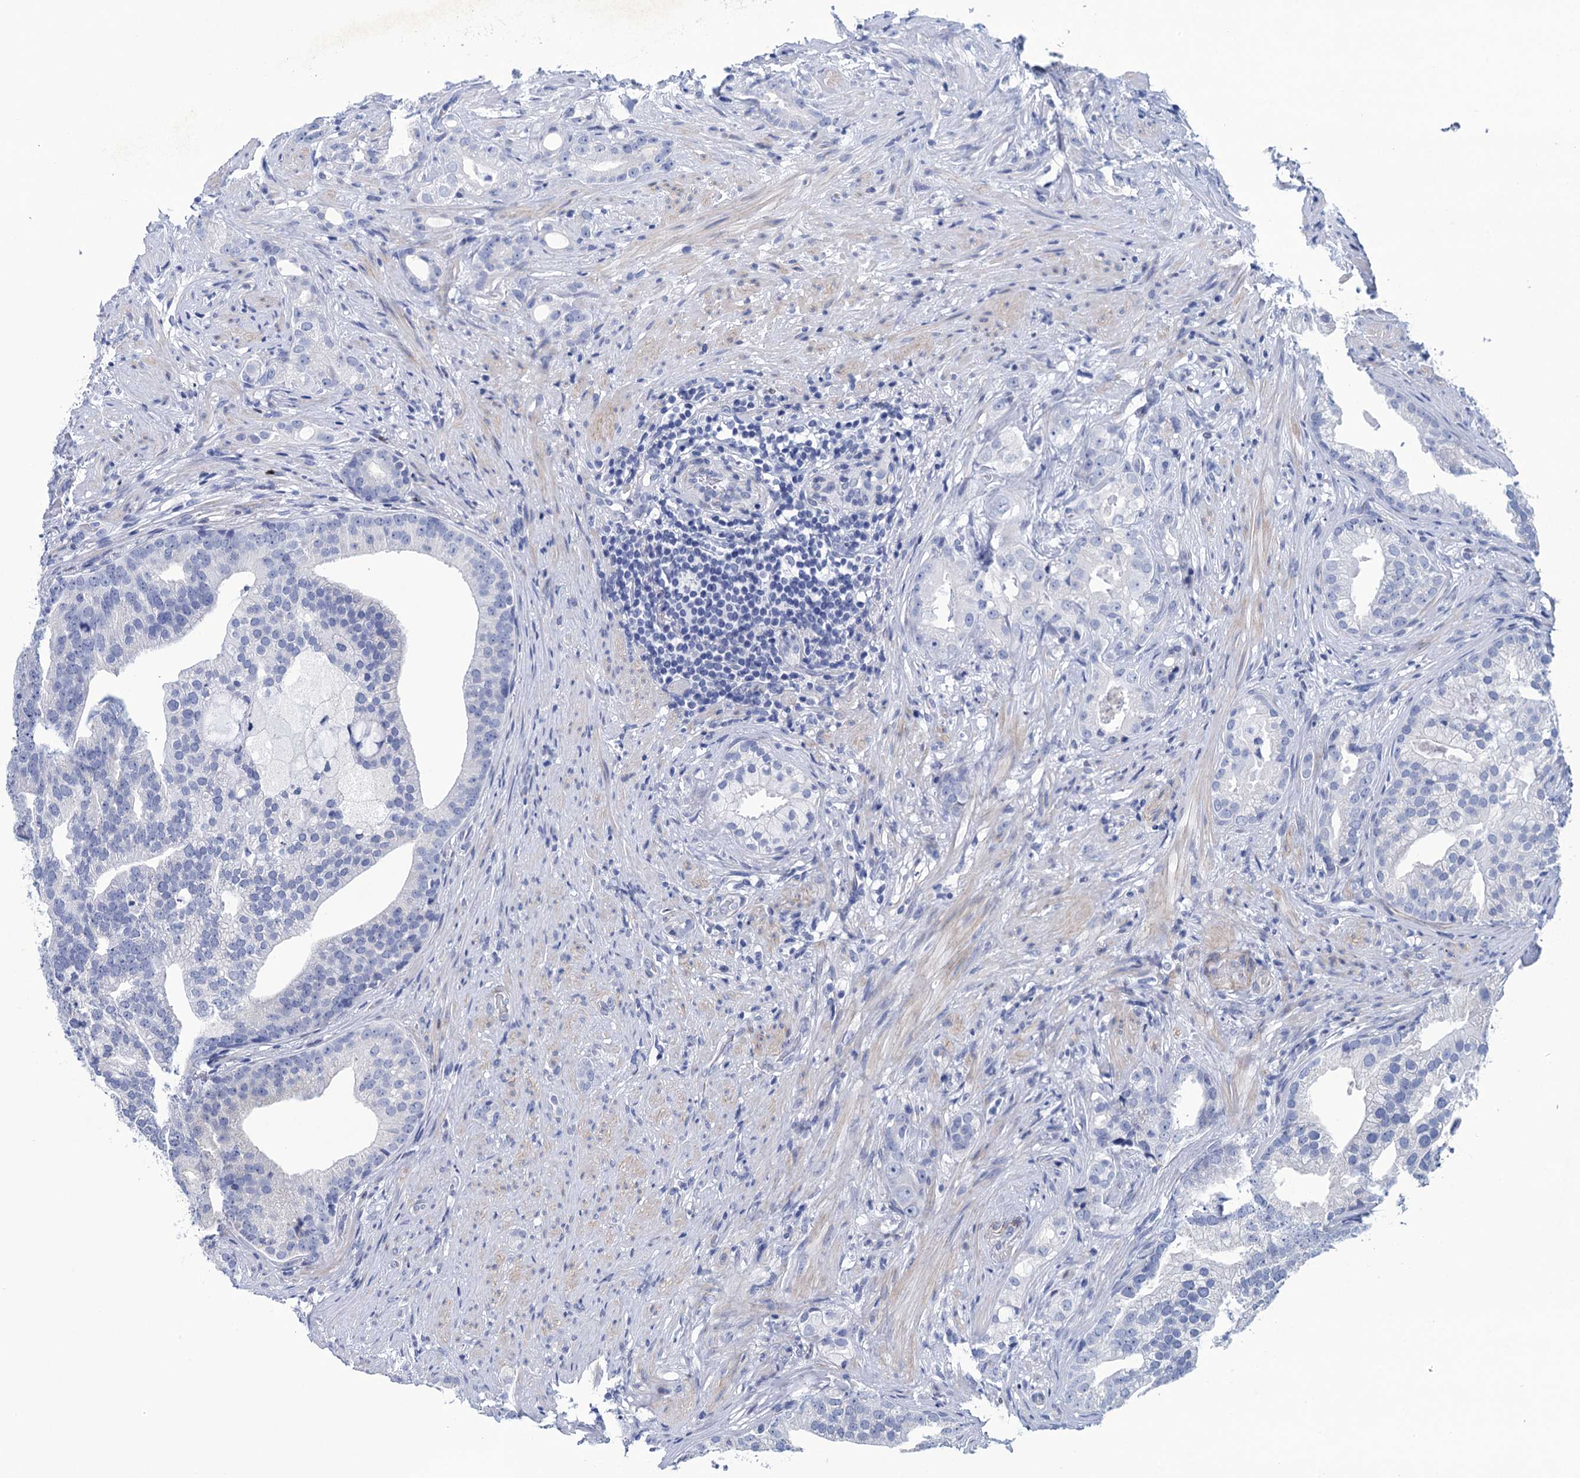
{"staining": {"intensity": "negative", "quantity": "none", "location": "none"}, "tissue": "prostate cancer", "cell_type": "Tumor cells", "image_type": "cancer", "snomed": [{"axis": "morphology", "description": "Adenocarcinoma, Low grade"}, {"axis": "topography", "description": "Prostate"}], "caption": "The photomicrograph shows no significant staining in tumor cells of prostate adenocarcinoma (low-grade).", "gene": "RHCG", "patient": {"sex": "male", "age": 71}}